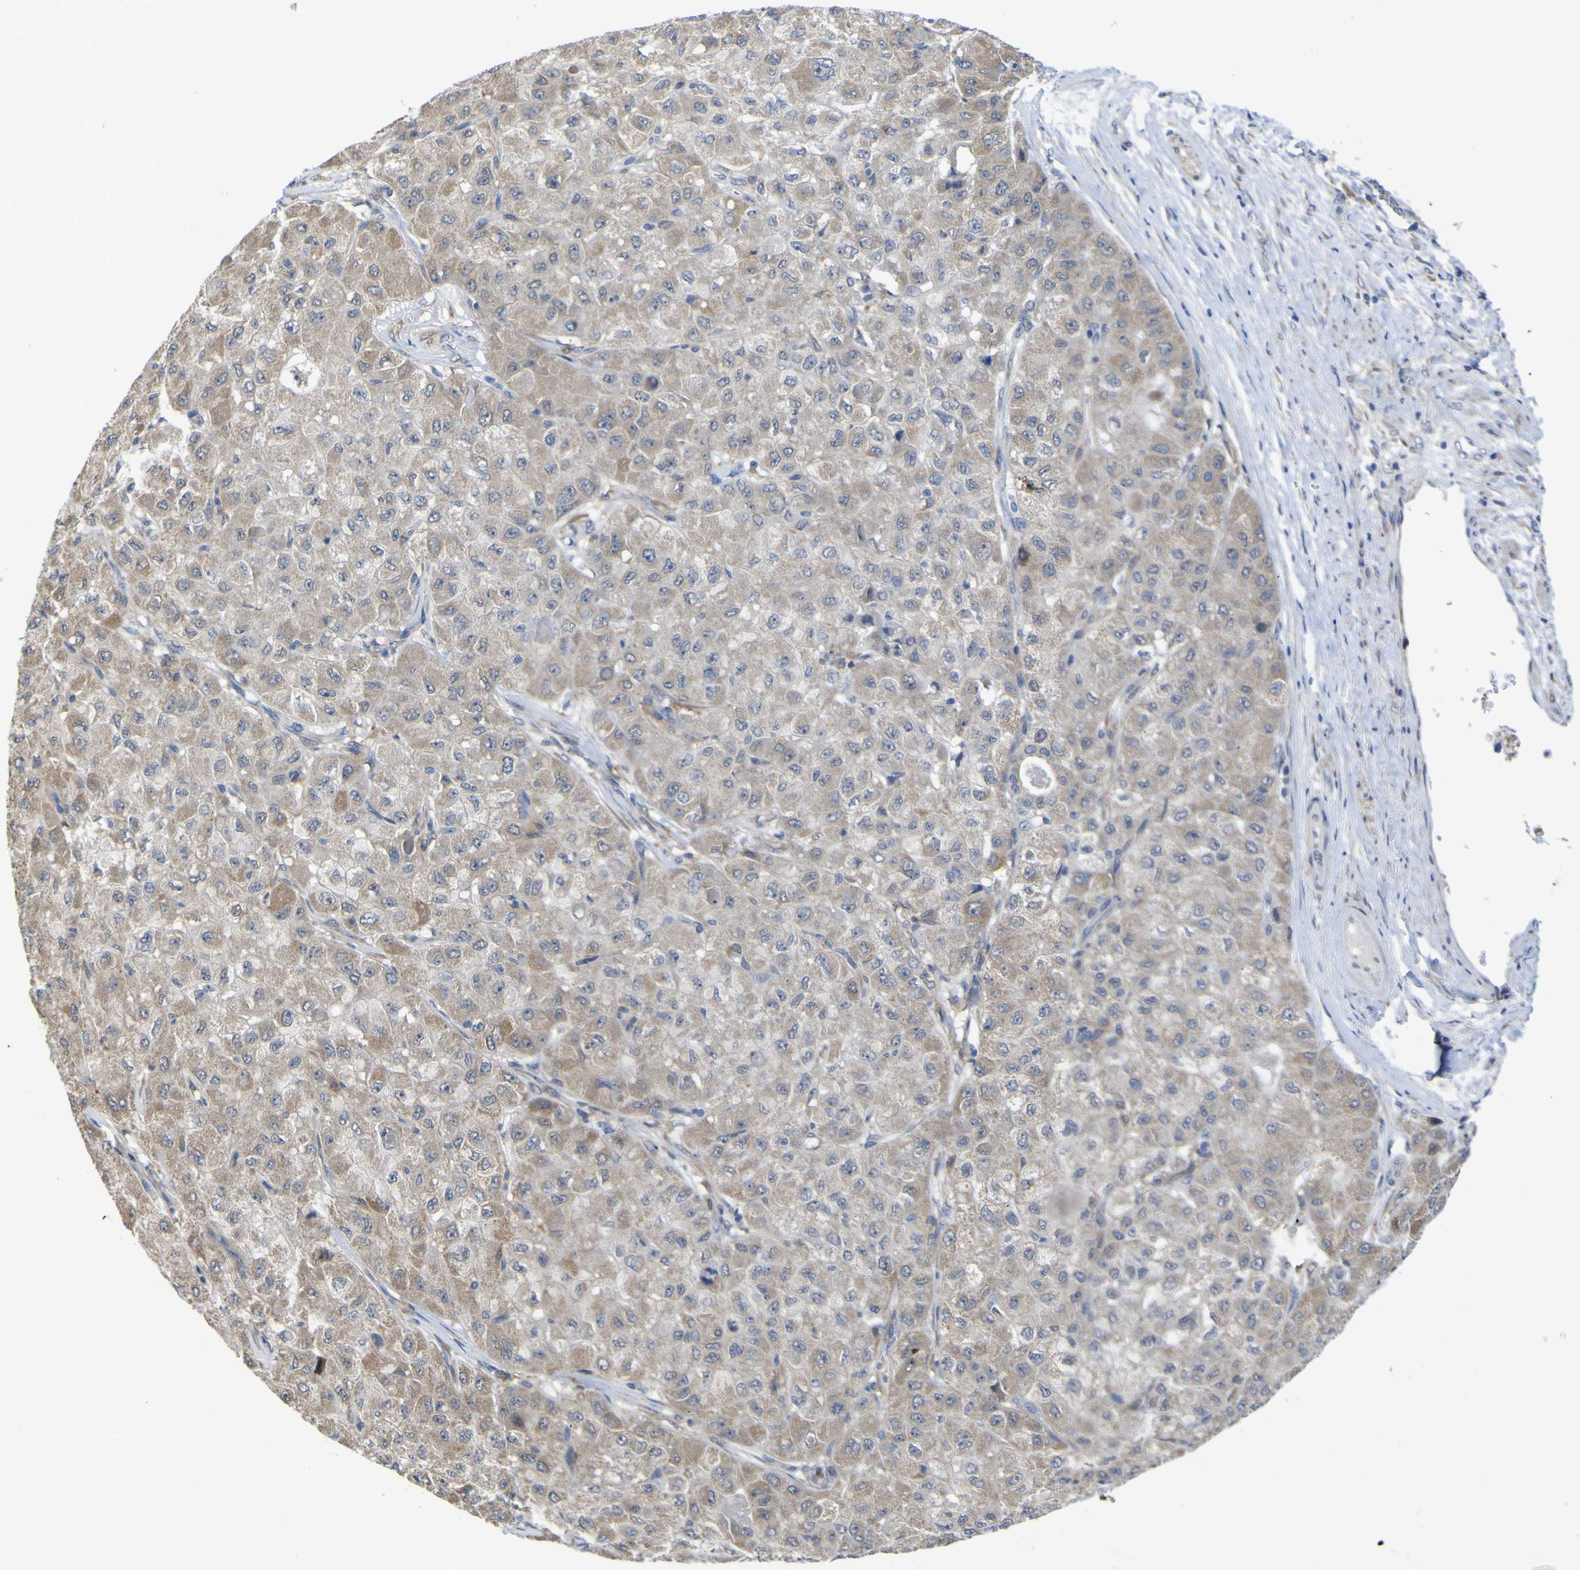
{"staining": {"intensity": "weak", "quantity": "25%-75%", "location": "cytoplasmic/membranous"}, "tissue": "liver cancer", "cell_type": "Tumor cells", "image_type": "cancer", "snomed": [{"axis": "morphology", "description": "Carcinoma, Hepatocellular, NOS"}, {"axis": "topography", "description": "Liver"}], "caption": "Immunohistochemistry (IHC) staining of liver cancer, which reveals low levels of weak cytoplasmic/membranous staining in about 25%-75% of tumor cells indicating weak cytoplasmic/membranous protein staining. The staining was performed using DAB (3,3'-diaminobenzidine) (brown) for protein detection and nuclei were counterstained in hematoxylin (blue).", "gene": "TNFRSF11A", "patient": {"sex": "male", "age": 80}}